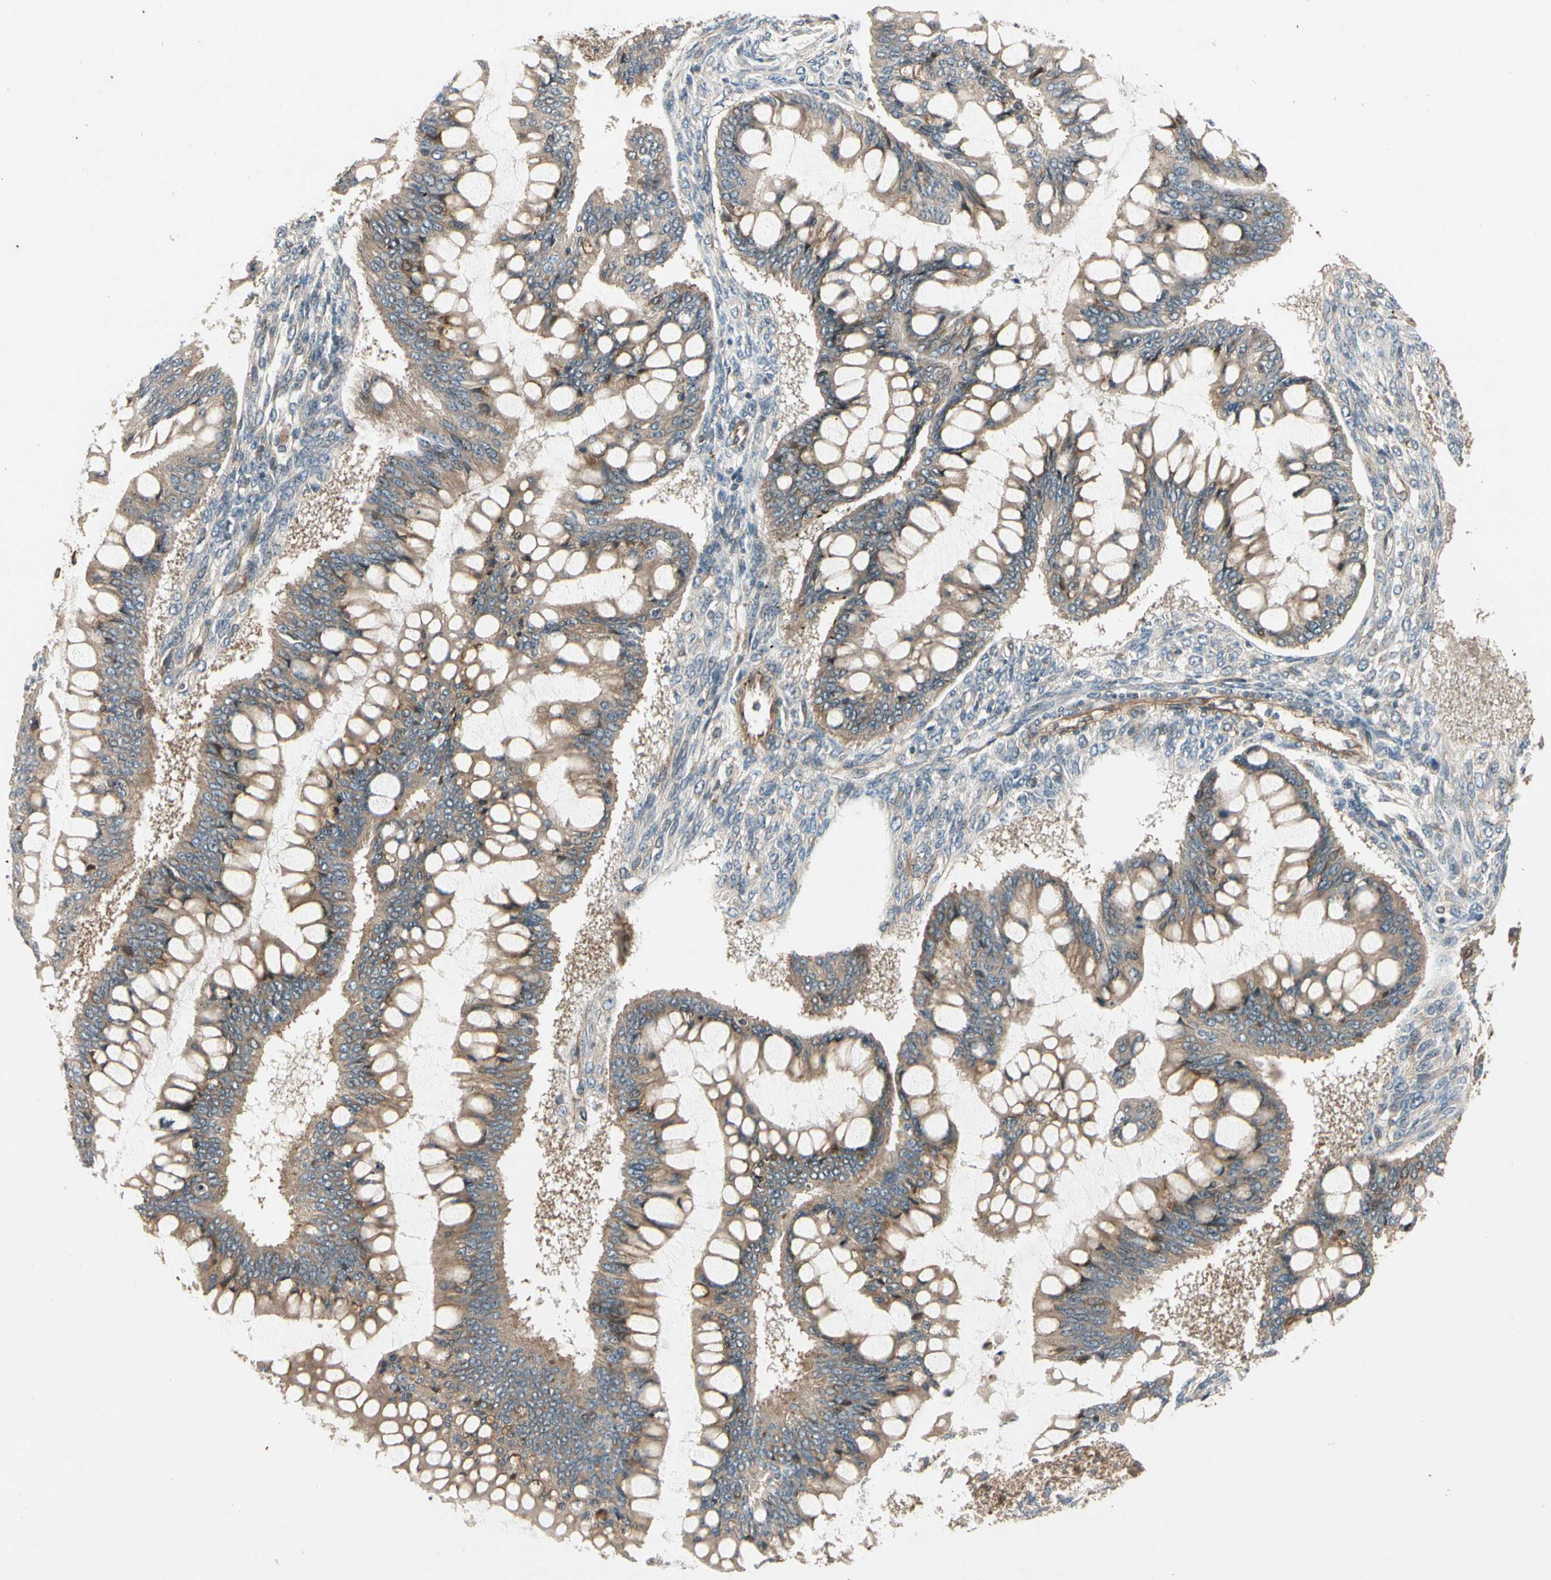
{"staining": {"intensity": "moderate", "quantity": ">75%", "location": "cytoplasmic/membranous"}, "tissue": "ovarian cancer", "cell_type": "Tumor cells", "image_type": "cancer", "snomed": [{"axis": "morphology", "description": "Cystadenocarcinoma, mucinous, NOS"}, {"axis": "topography", "description": "Ovary"}], "caption": "Protein expression analysis of human mucinous cystadenocarcinoma (ovarian) reveals moderate cytoplasmic/membranous staining in about >75% of tumor cells.", "gene": "ROCK2", "patient": {"sex": "female", "age": 73}}